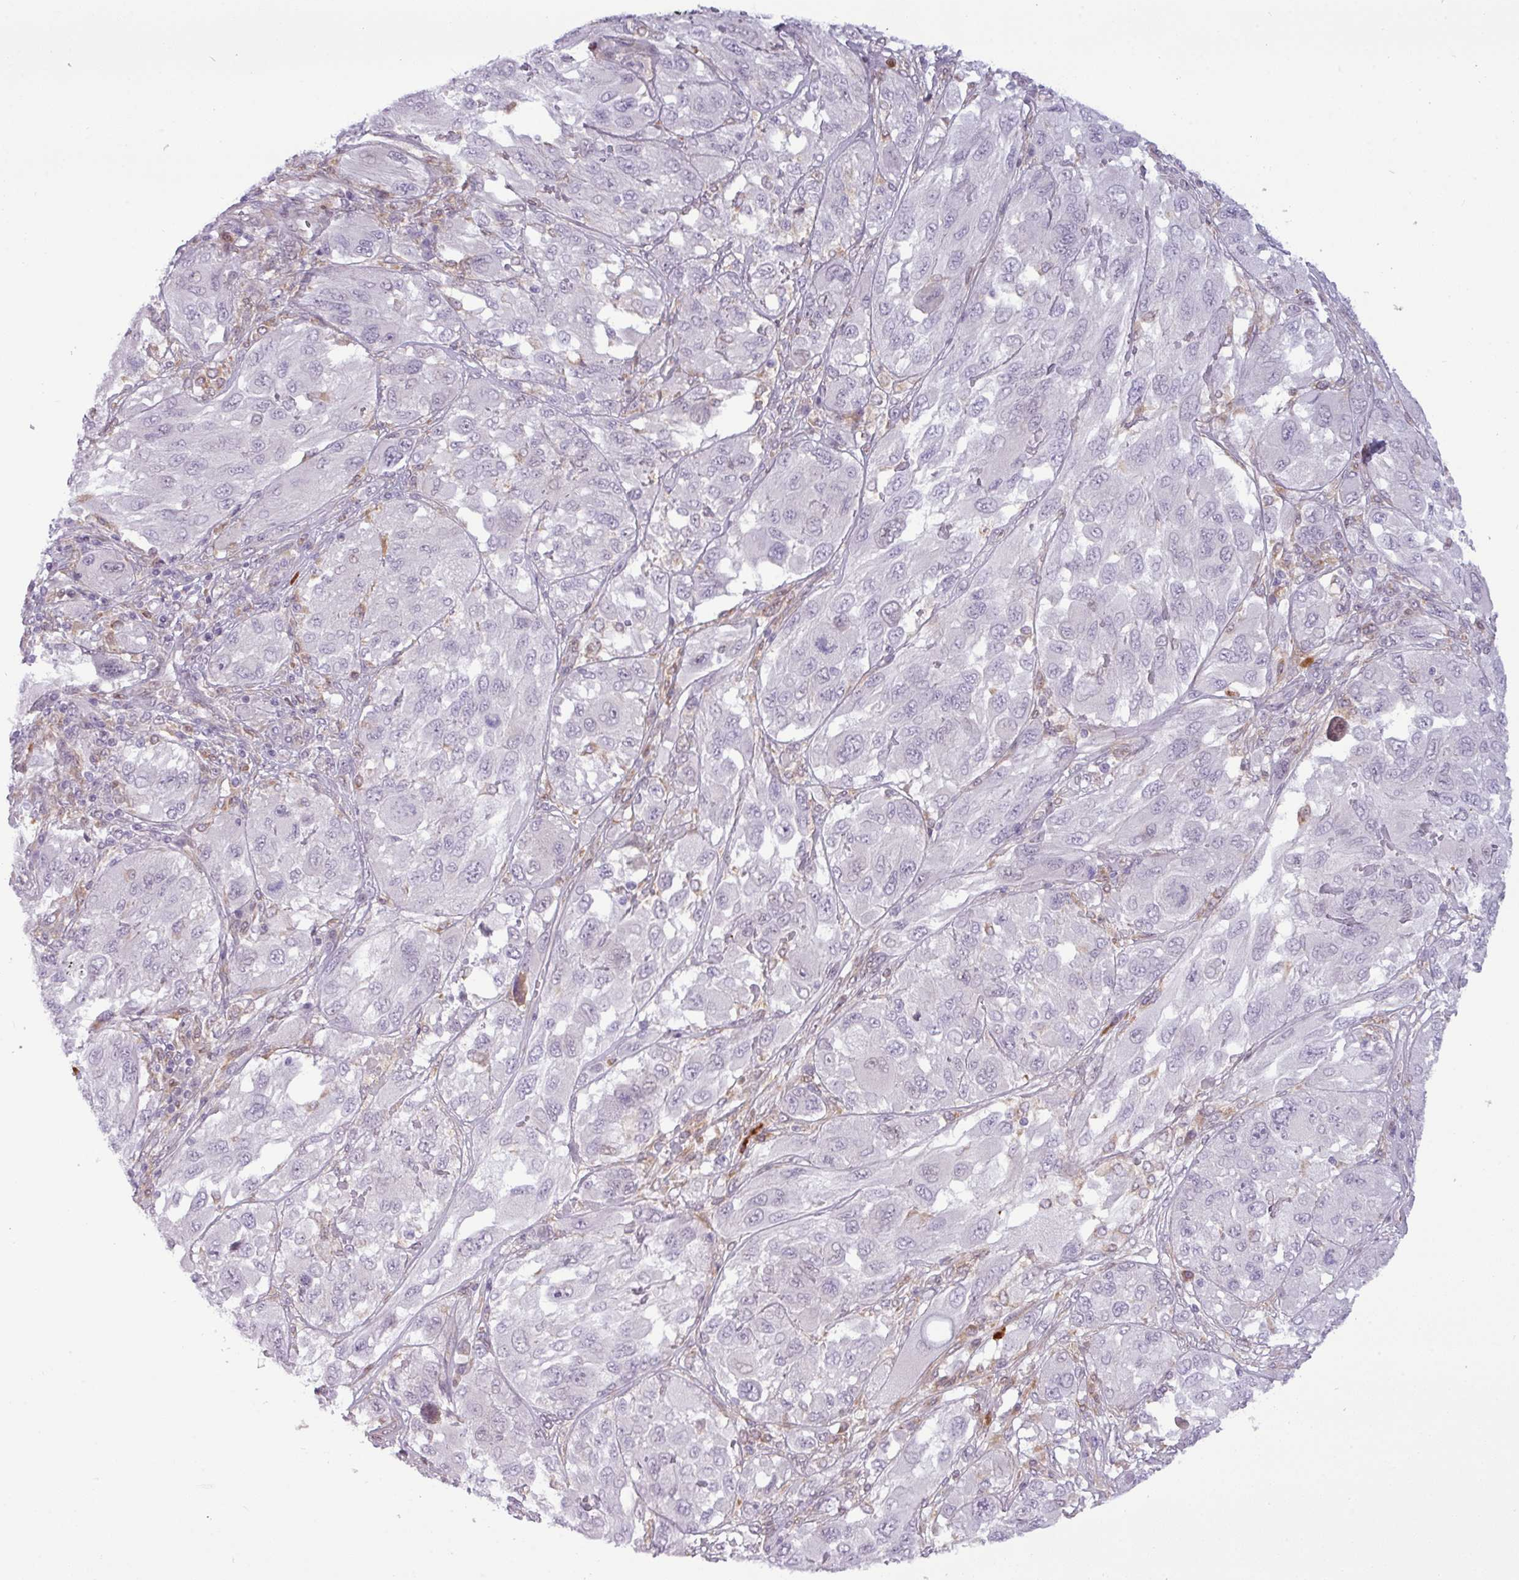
{"staining": {"intensity": "negative", "quantity": "none", "location": "none"}, "tissue": "melanoma", "cell_type": "Tumor cells", "image_type": "cancer", "snomed": [{"axis": "morphology", "description": "Malignant melanoma, NOS"}, {"axis": "topography", "description": "Skin"}], "caption": "Immunohistochemical staining of malignant melanoma displays no significant expression in tumor cells.", "gene": "SLC66A2", "patient": {"sex": "female", "age": 91}}